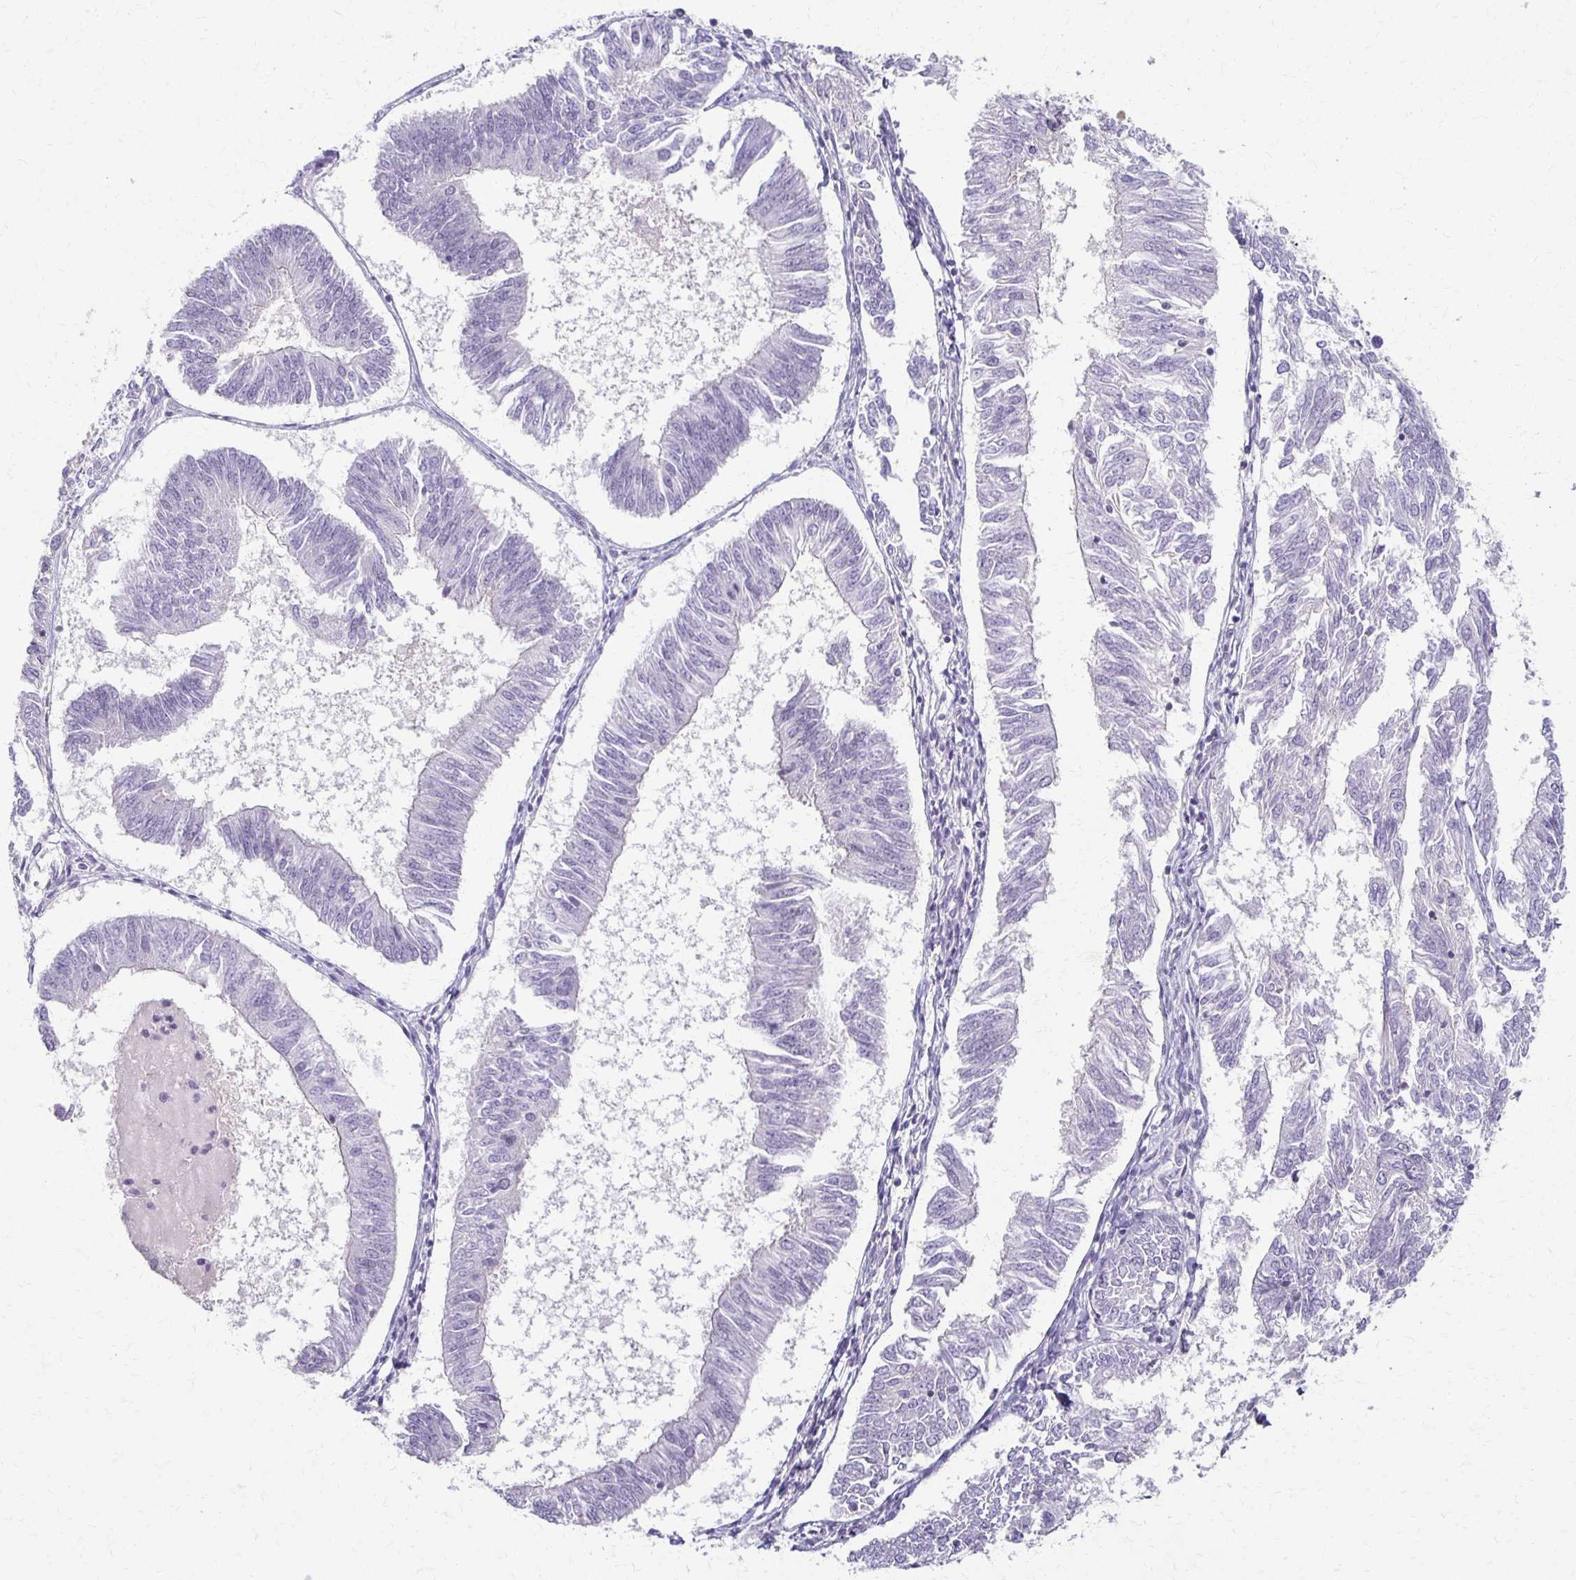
{"staining": {"intensity": "negative", "quantity": "none", "location": "none"}, "tissue": "endometrial cancer", "cell_type": "Tumor cells", "image_type": "cancer", "snomed": [{"axis": "morphology", "description": "Adenocarcinoma, NOS"}, {"axis": "topography", "description": "Endometrium"}], "caption": "This photomicrograph is of endometrial cancer stained with IHC to label a protein in brown with the nuclei are counter-stained blue. There is no staining in tumor cells.", "gene": "FOXO4", "patient": {"sex": "female", "age": 58}}